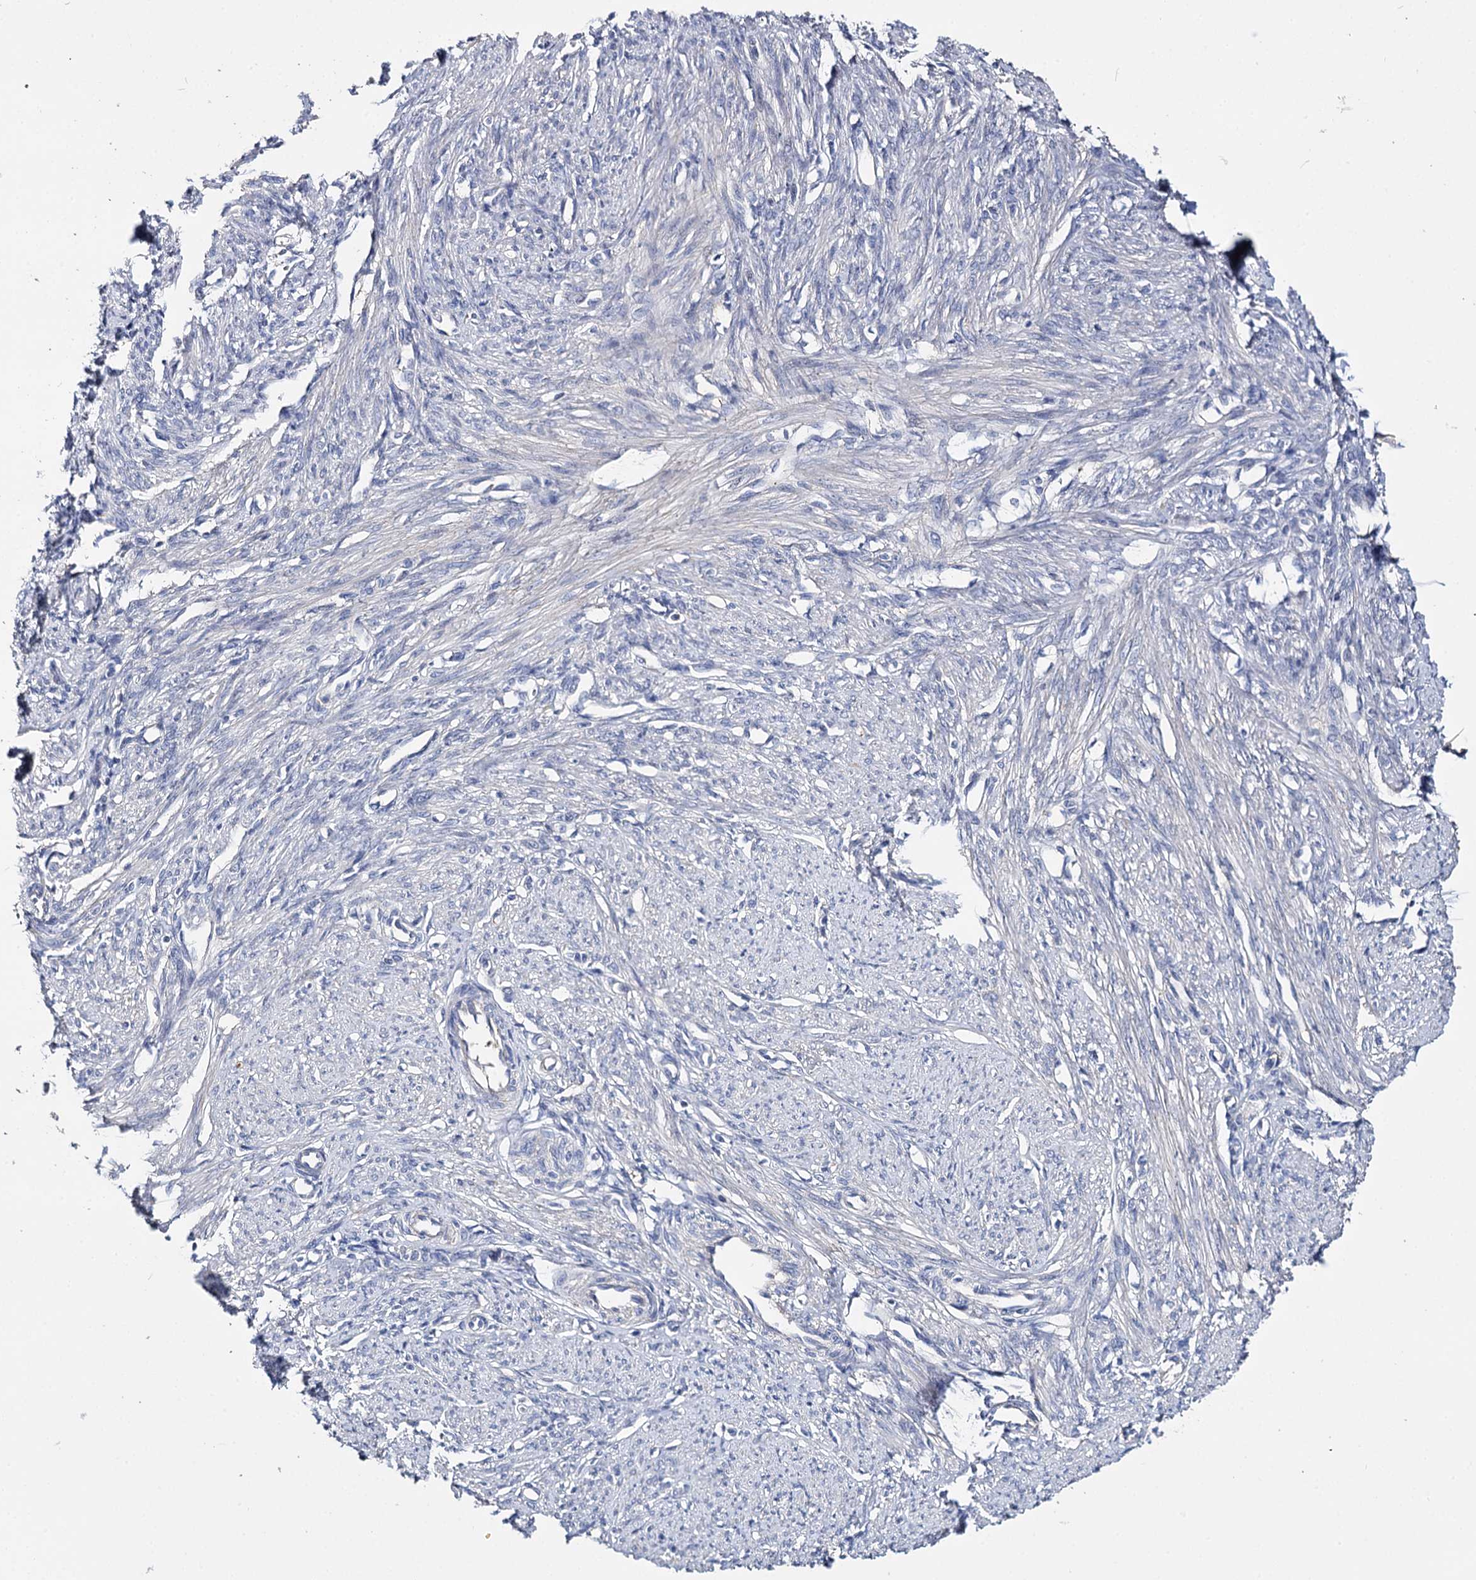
{"staining": {"intensity": "negative", "quantity": "none", "location": "none"}, "tissue": "smooth muscle", "cell_type": "Smooth muscle cells", "image_type": "normal", "snomed": [{"axis": "morphology", "description": "Normal tissue, NOS"}, {"axis": "topography", "description": "Smooth muscle"}, {"axis": "topography", "description": "Uterus"}], "caption": "Immunohistochemistry (IHC) histopathology image of unremarkable smooth muscle: human smooth muscle stained with DAB demonstrates no significant protein expression in smooth muscle cells.", "gene": "DNAH6", "patient": {"sex": "female", "age": 59}}